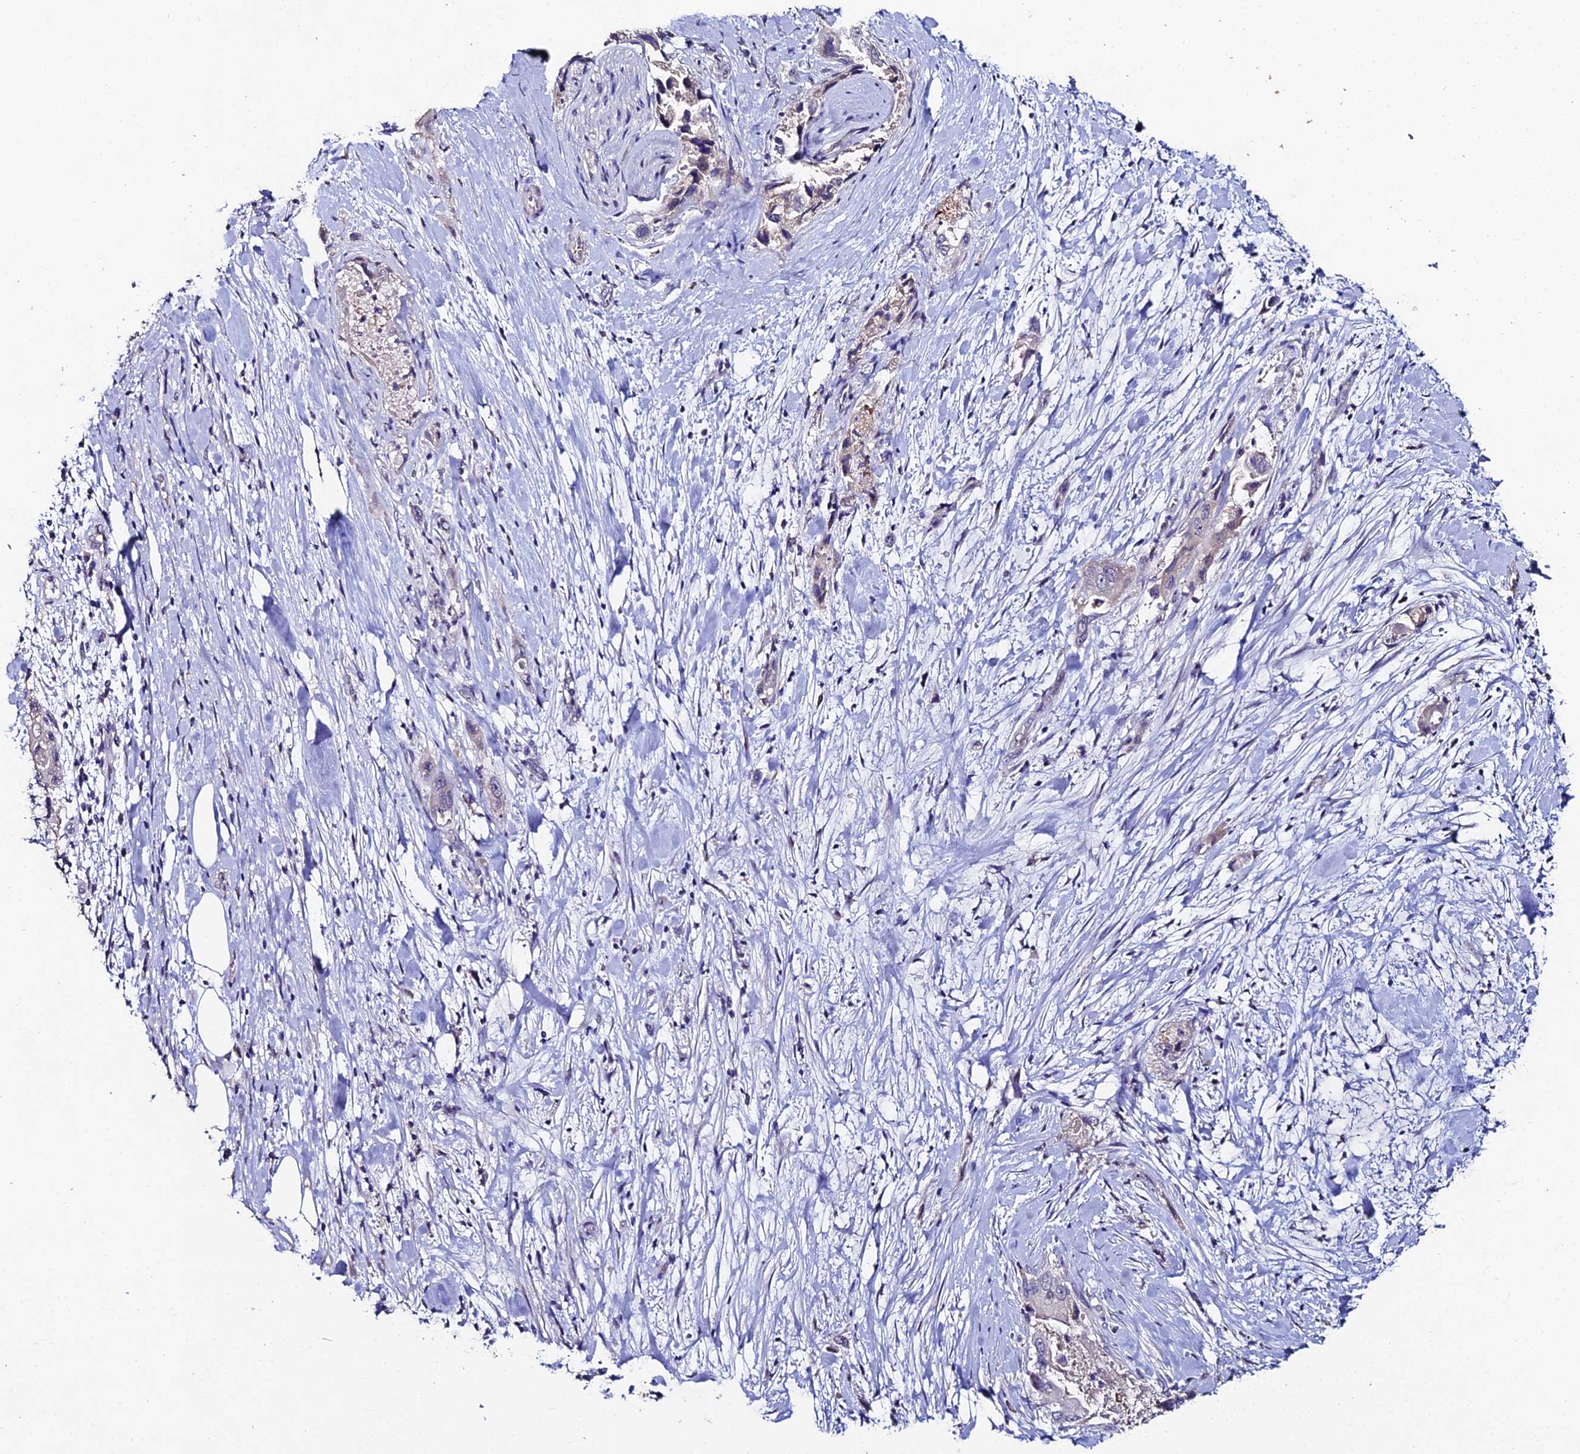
{"staining": {"intensity": "negative", "quantity": "none", "location": "none"}, "tissue": "pancreatic cancer", "cell_type": "Tumor cells", "image_type": "cancer", "snomed": [{"axis": "morphology", "description": "Adenocarcinoma, NOS"}, {"axis": "topography", "description": "Pancreas"}], "caption": "Tumor cells are negative for brown protein staining in pancreatic cancer.", "gene": "ESRRG", "patient": {"sex": "female", "age": 78}}